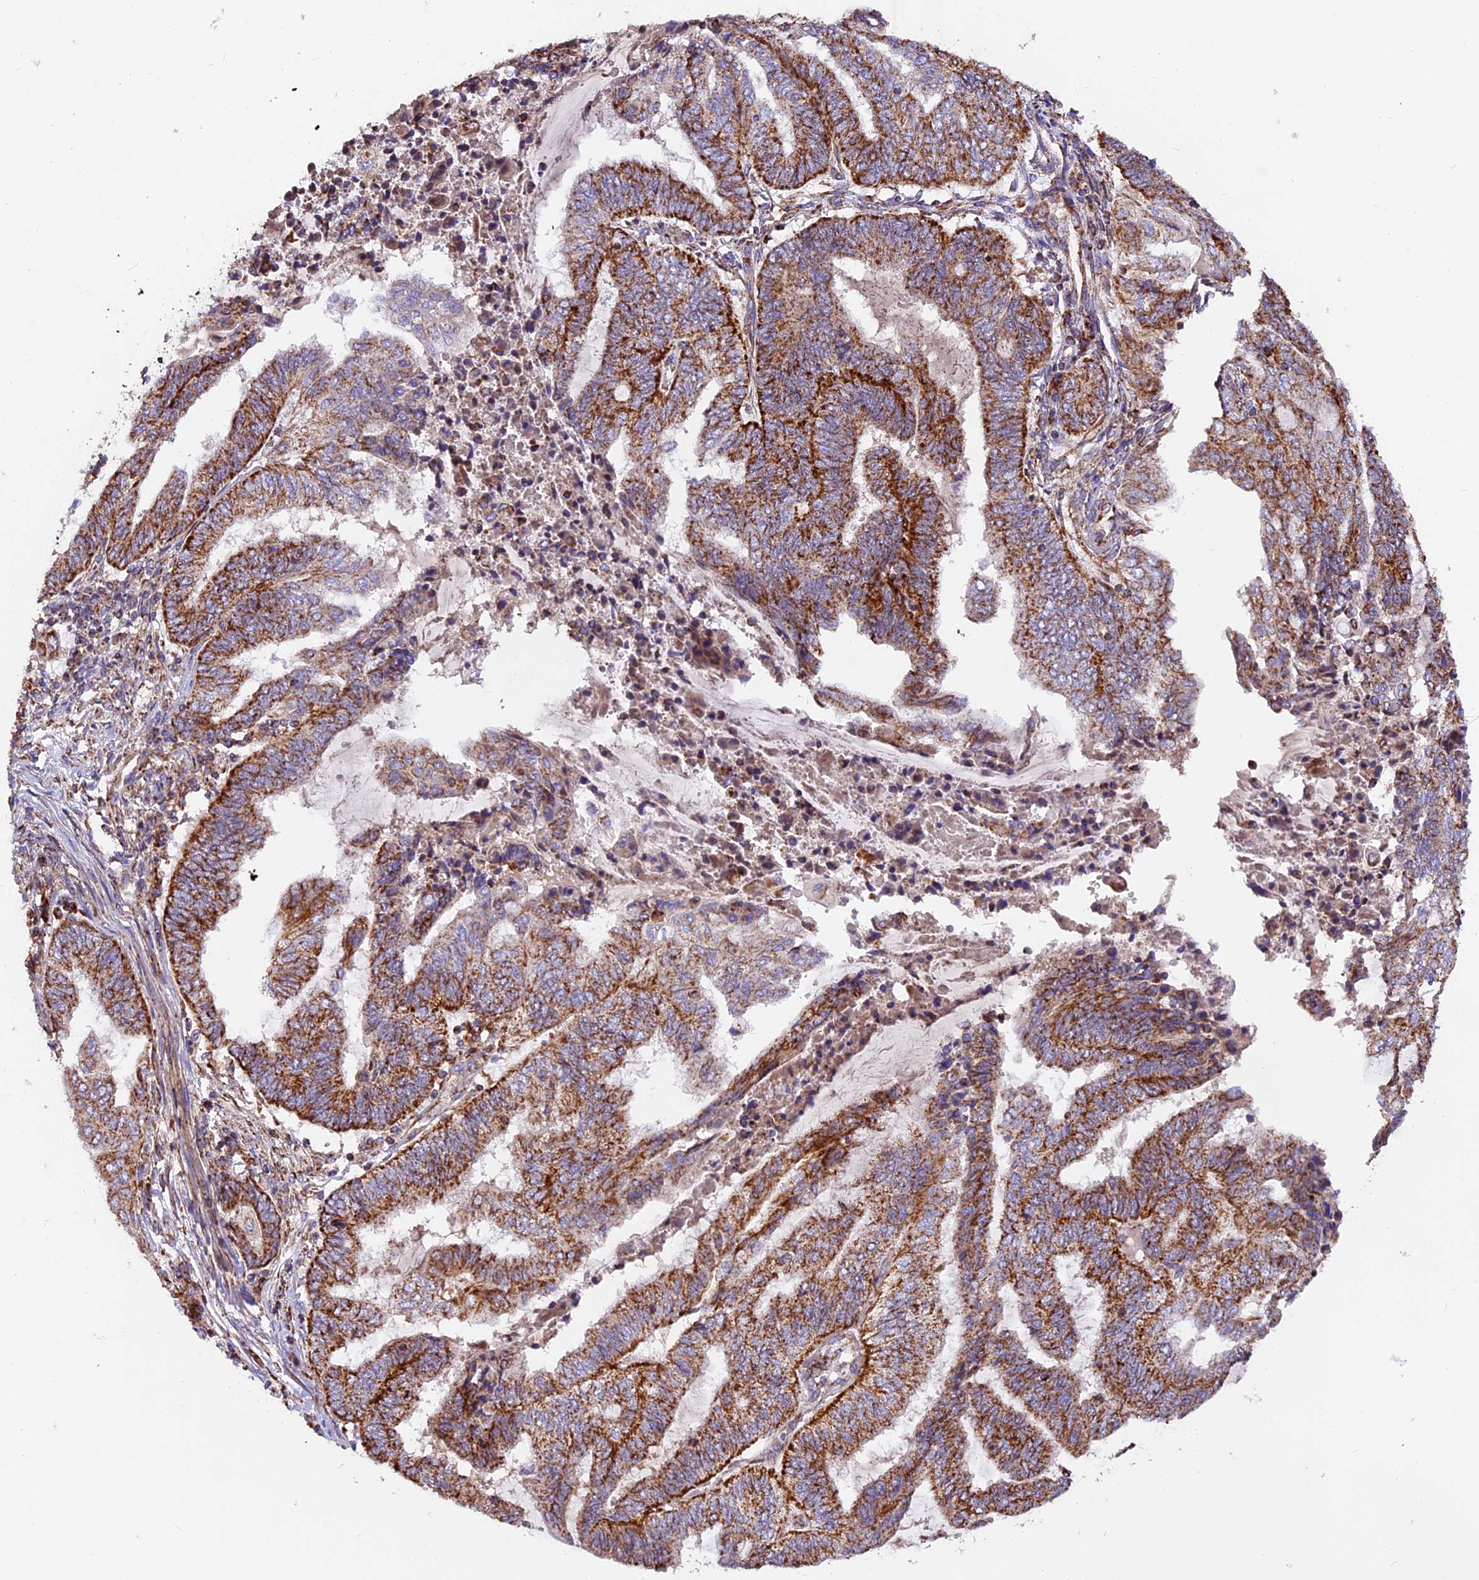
{"staining": {"intensity": "strong", "quantity": ">75%", "location": "cytoplasmic/membranous"}, "tissue": "endometrial cancer", "cell_type": "Tumor cells", "image_type": "cancer", "snomed": [{"axis": "morphology", "description": "Adenocarcinoma, NOS"}, {"axis": "topography", "description": "Uterus"}, {"axis": "topography", "description": "Endometrium"}], "caption": "Human adenocarcinoma (endometrial) stained for a protein (brown) displays strong cytoplasmic/membranous positive expression in approximately >75% of tumor cells.", "gene": "NDUFA8", "patient": {"sex": "female", "age": 70}}